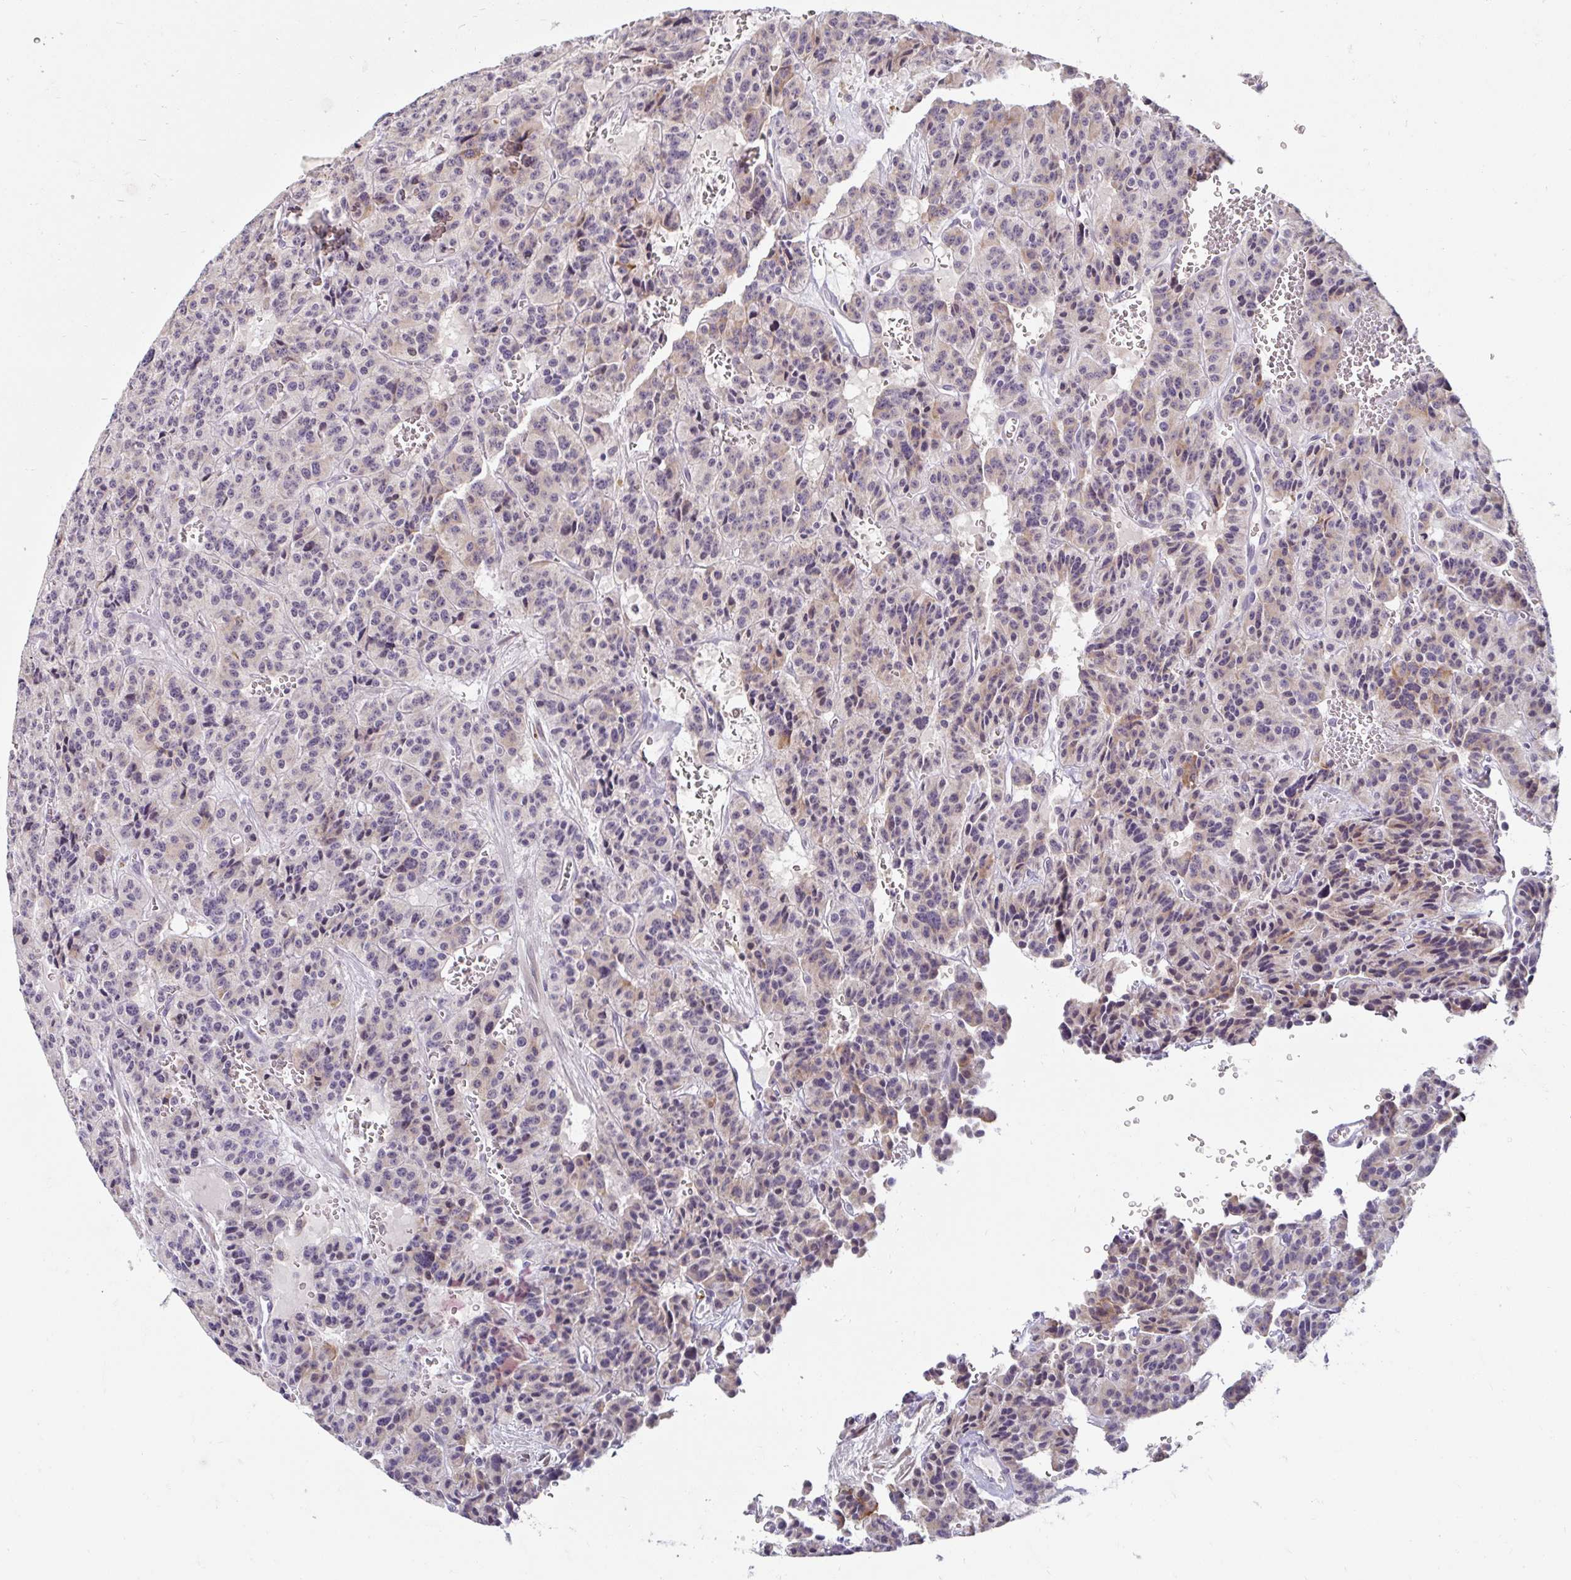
{"staining": {"intensity": "weak", "quantity": "<25%", "location": "cytoplasmic/membranous"}, "tissue": "carcinoid", "cell_type": "Tumor cells", "image_type": "cancer", "snomed": [{"axis": "morphology", "description": "Carcinoid, malignant, NOS"}, {"axis": "topography", "description": "Lung"}], "caption": "This is an immunohistochemistry image of human carcinoid. There is no expression in tumor cells.", "gene": "DDN", "patient": {"sex": "female", "age": 71}}